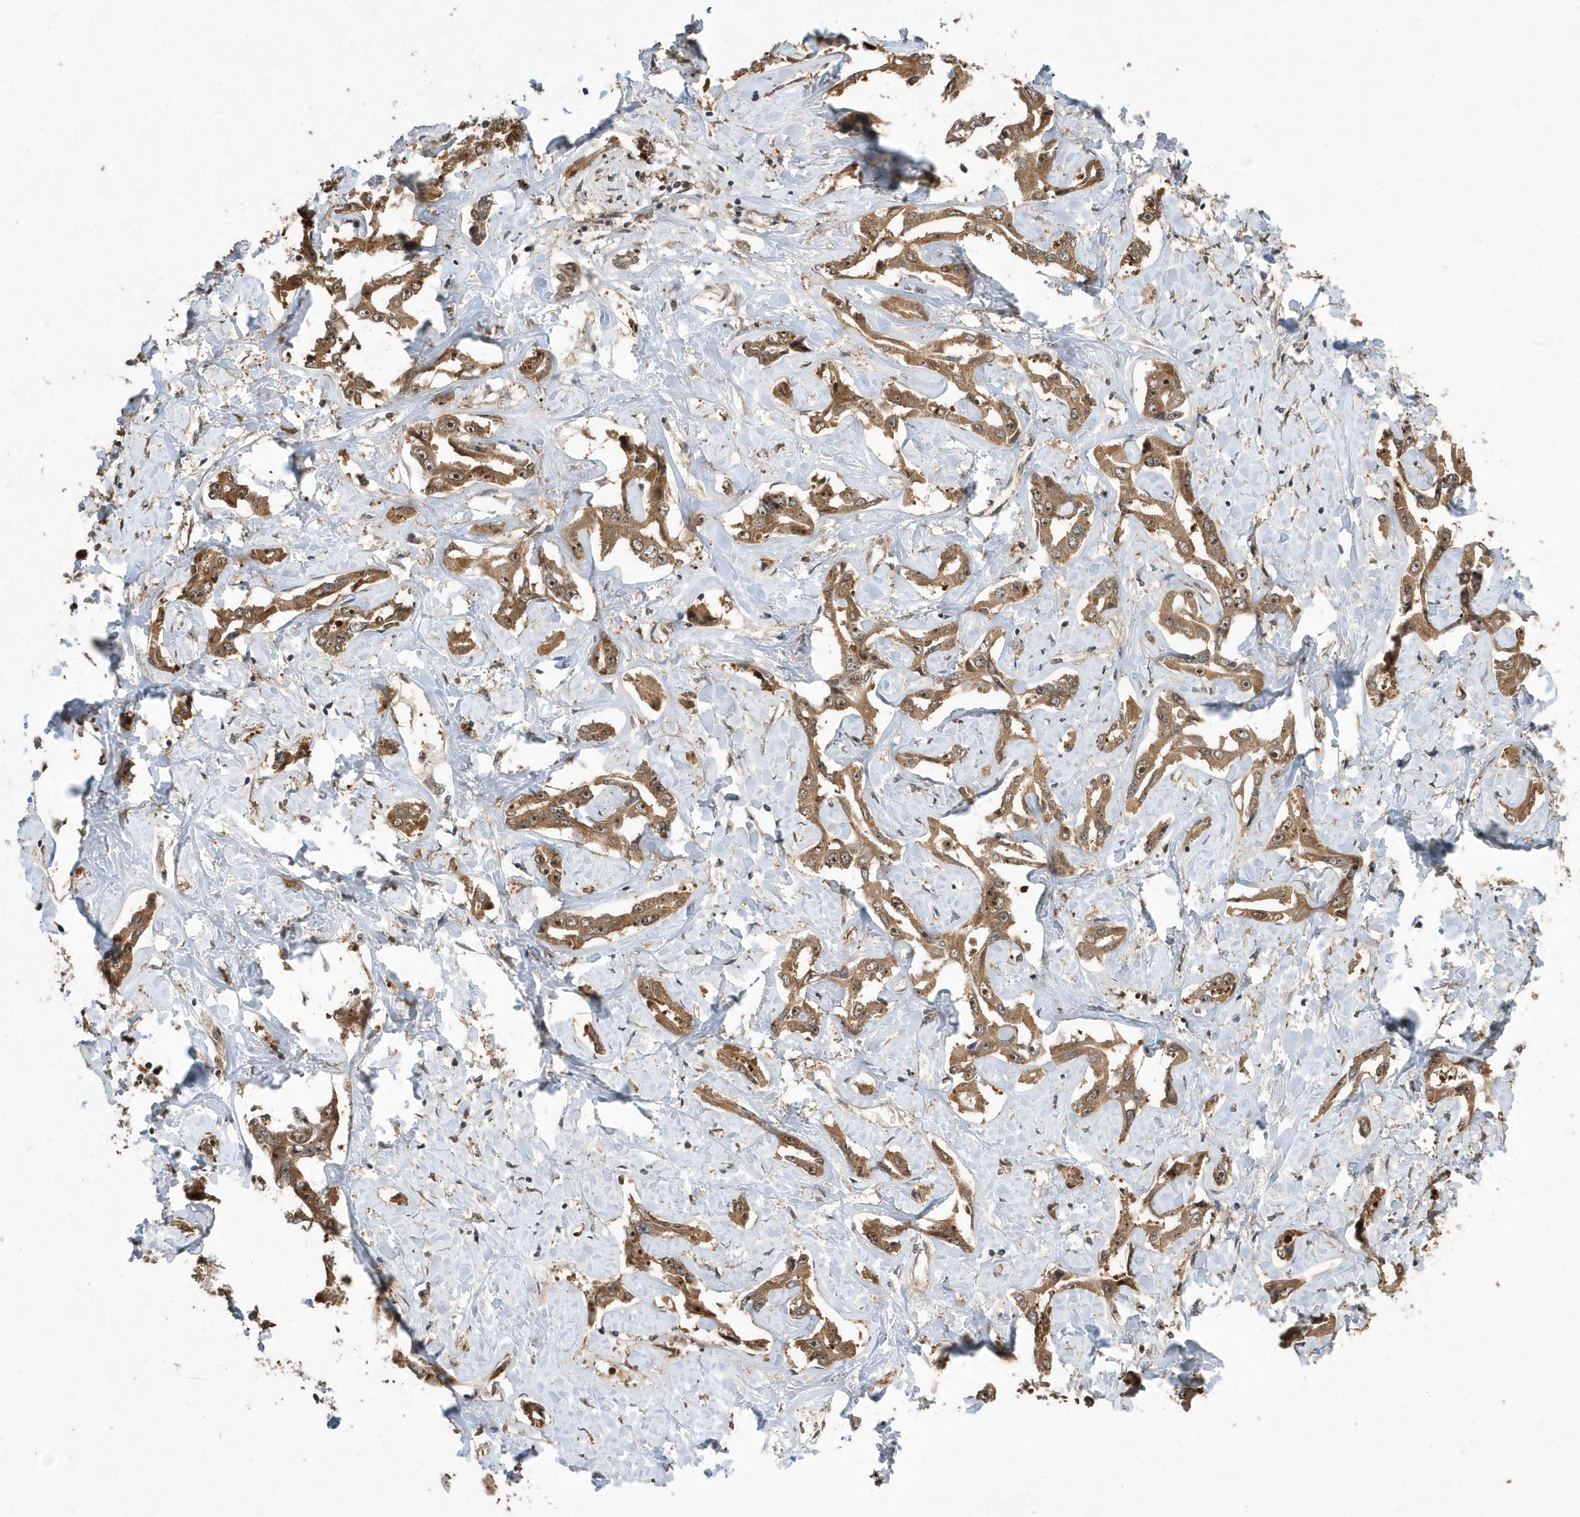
{"staining": {"intensity": "moderate", "quantity": ">75%", "location": "cytoplasmic/membranous"}, "tissue": "liver cancer", "cell_type": "Tumor cells", "image_type": "cancer", "snomed": [{"axis": "morphology", "description": "Cholangiocarcinoma"}, {"axis": "topography", "description": "Liver"}], "caption": "Protein staining of liver cancer (cholangiocarcinoma) tissue reveals moderate cytoplasmic/membranous staining in approximately >75% of tumor cells.", "gene": "WASHC5", "patient": {"sex": "male", "age": 59}}